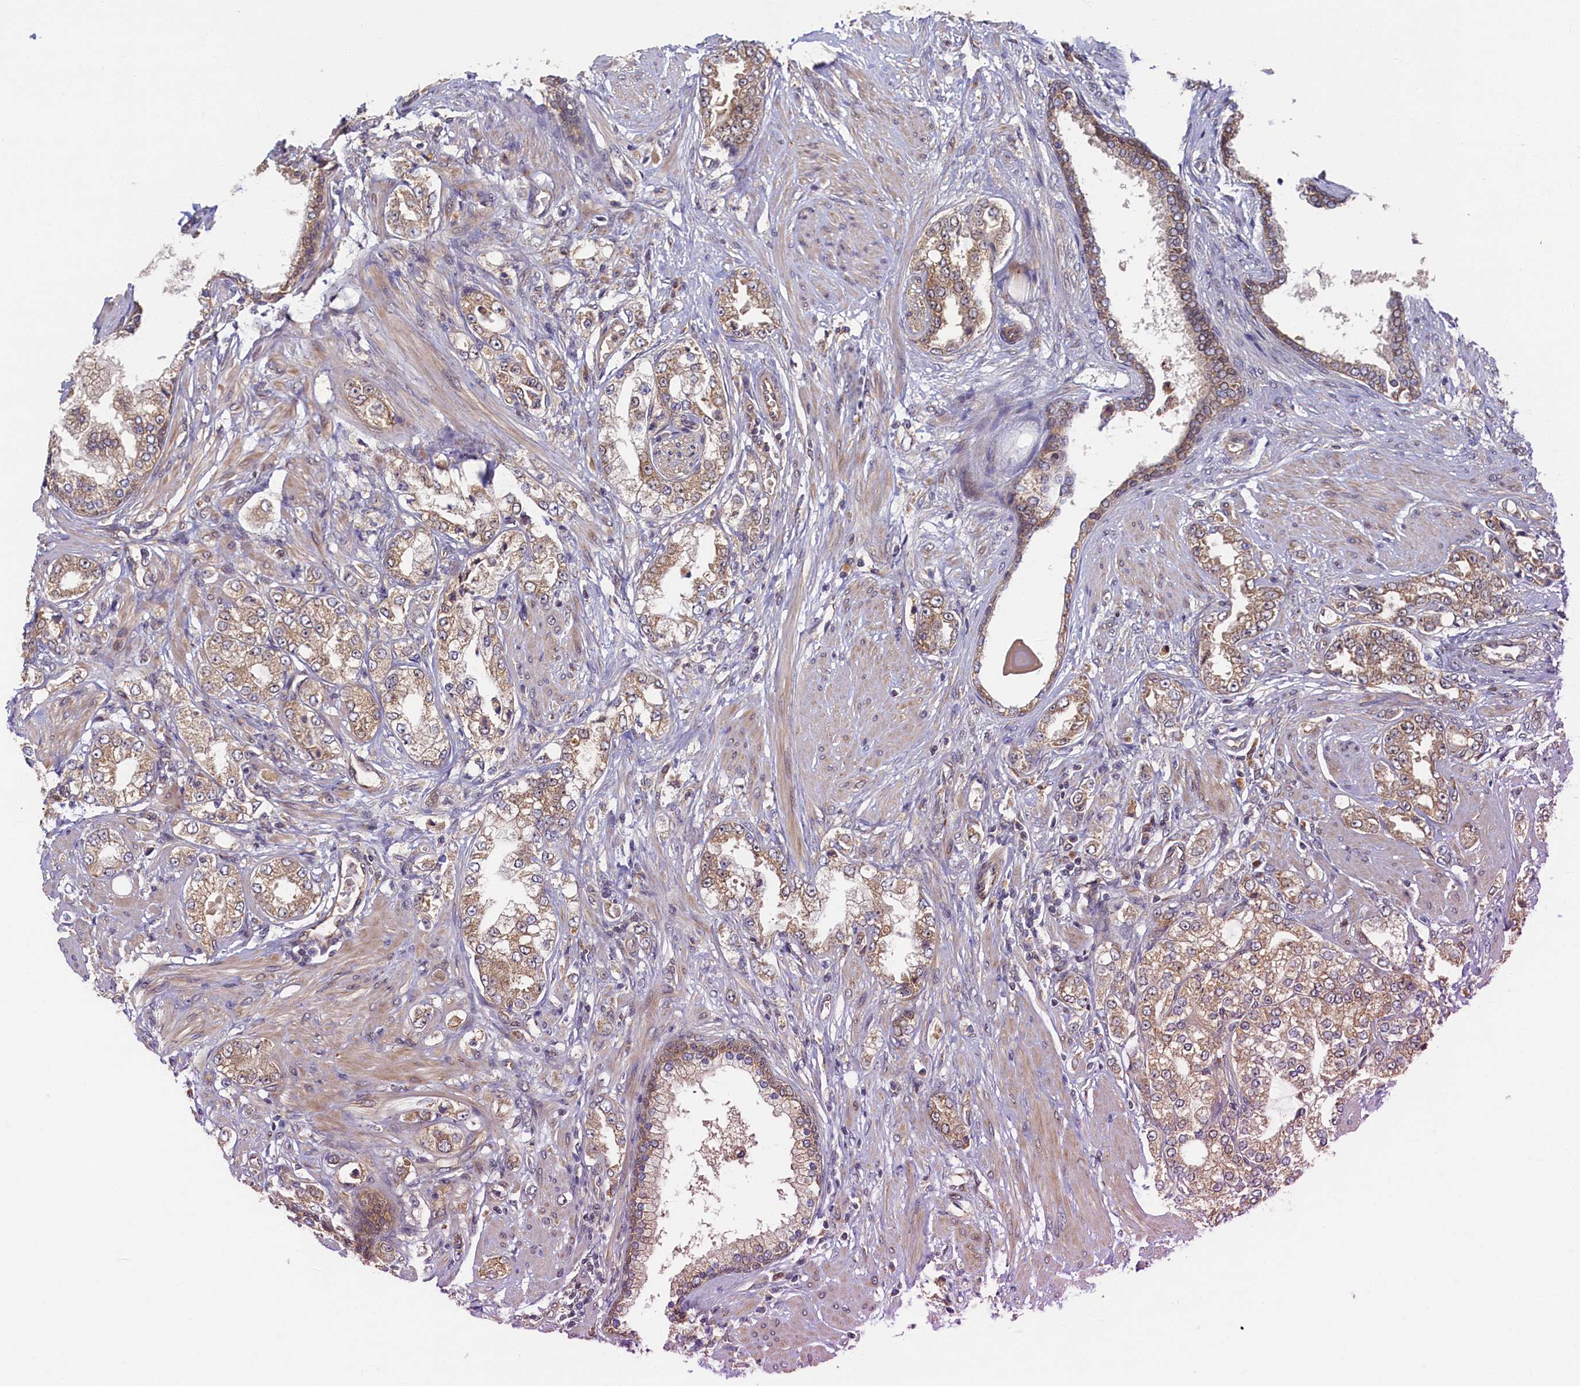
{"staining": {"intensity": "weak", "quantity": ">75%", "location": "cytoplasmic/membranous"}, "tissue": "prostate cancer", "cell_type": "Tumor cells", "image_type": "cancer", "snomed": [{"axis": "morphology", "description": "Adenocarcinoma, High grade"}, {"axis": "topography", "description": "Prostate"}], "caption": "Weak cytoplasmic/membranous staining for a protein is present in approximately >75% of tumor cells of prostate cancer using IHC.", "gene": "STX12", "patient": {"sex": "male", "age": 64}}